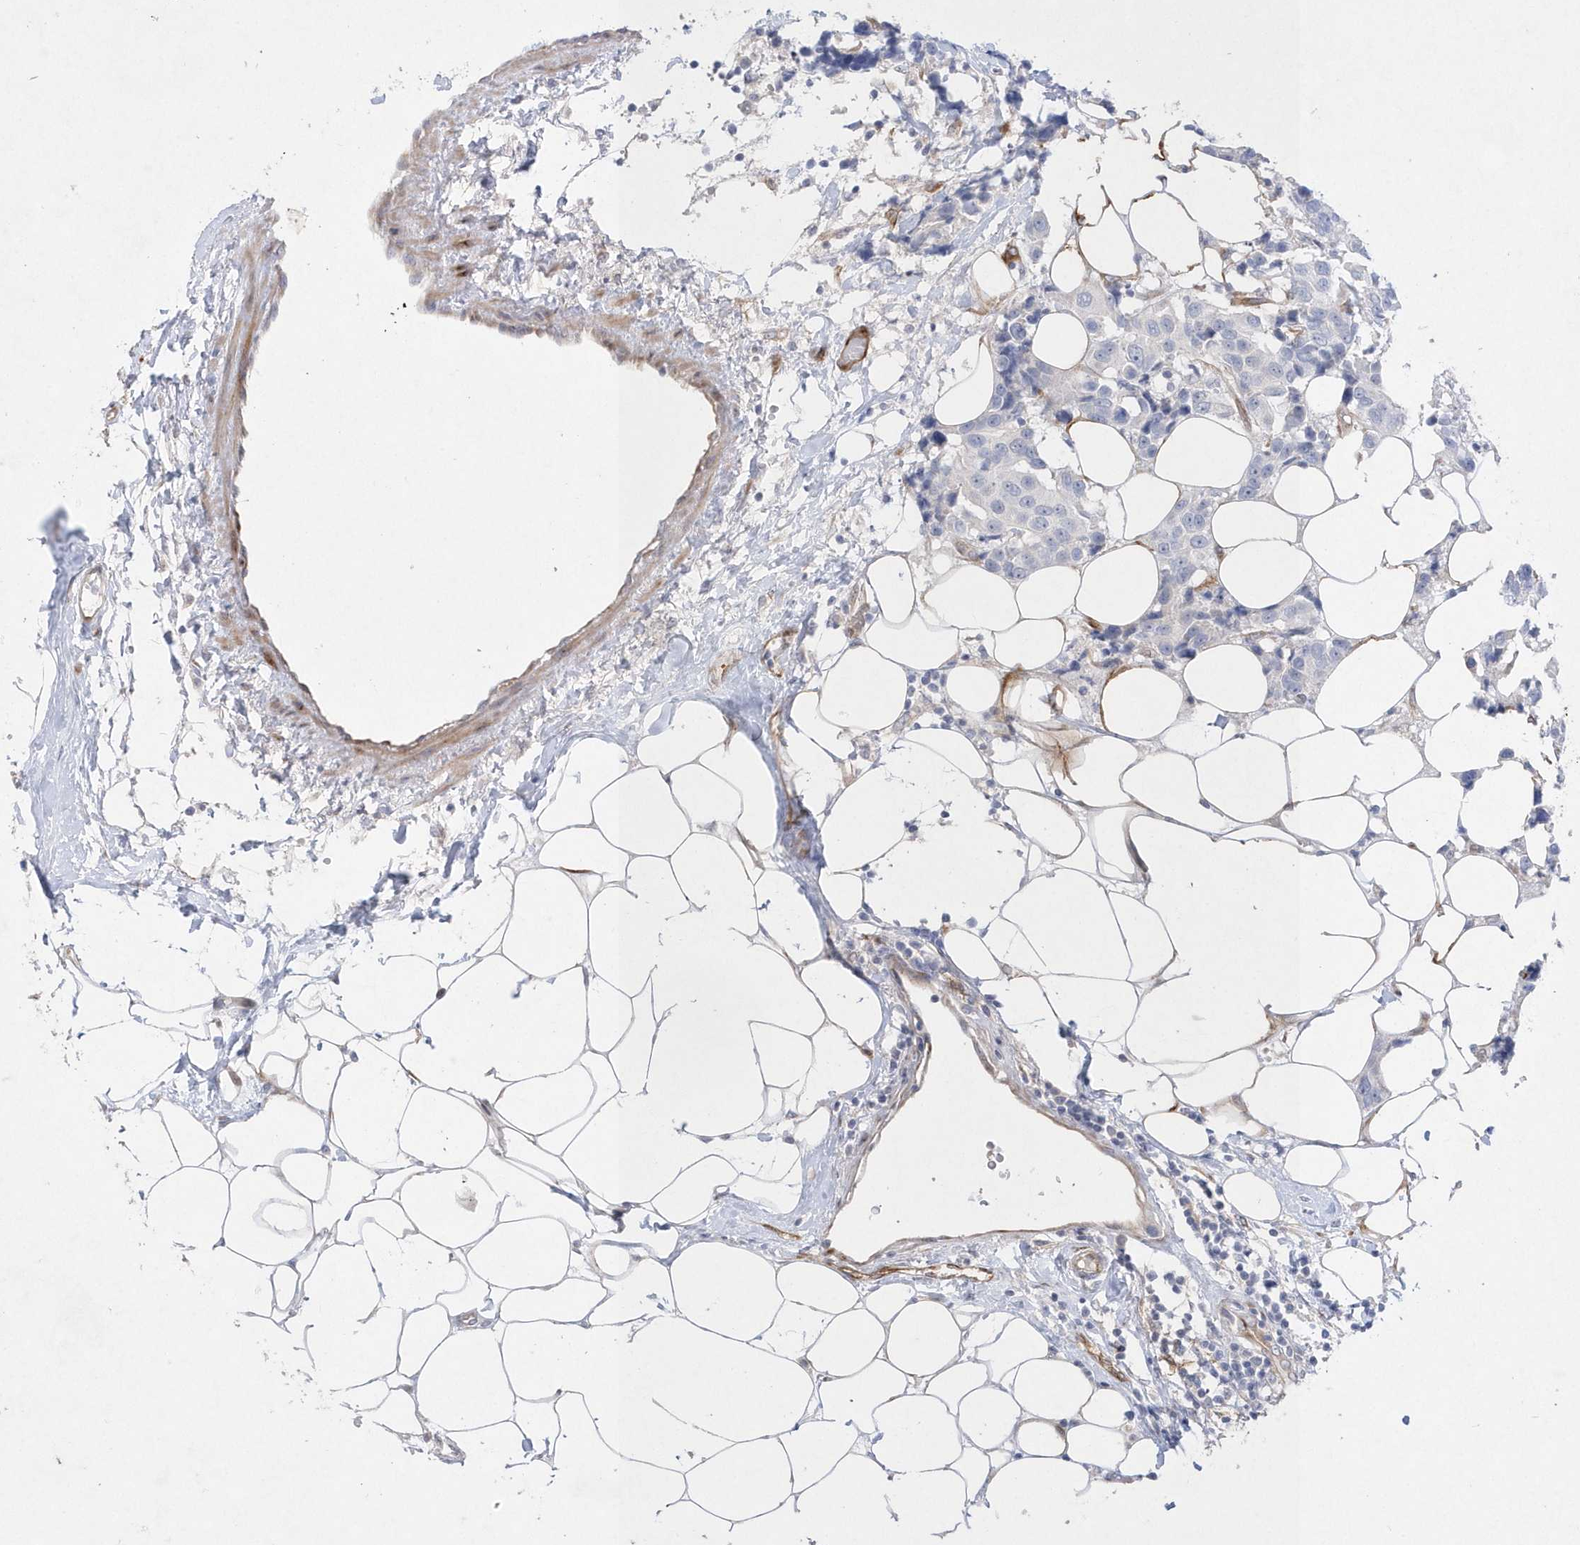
{"staining": {"intensity": "negative", "quantity": "none", "location": "none"}, "tissue": "breast cancer", "cell_type": "Tumor cells", "image_type": "cancer", "snomed": [{"axis": "morphology", "description": "Normal tissue, NOS"}, {"axis": "morphology", "description": "Duct carcinoma"}, {"axis": "topography", "description": "Breast"}], "caption": "IHC image of neoplastic tissue: breast intraductal carcinoma stained with DAB (3,3'-diaminobenzidine) exhibits no significant protein positivity in tumor cells.", "gene": "TMEM132B", "patient": {"sex": "female", "age": 39}}